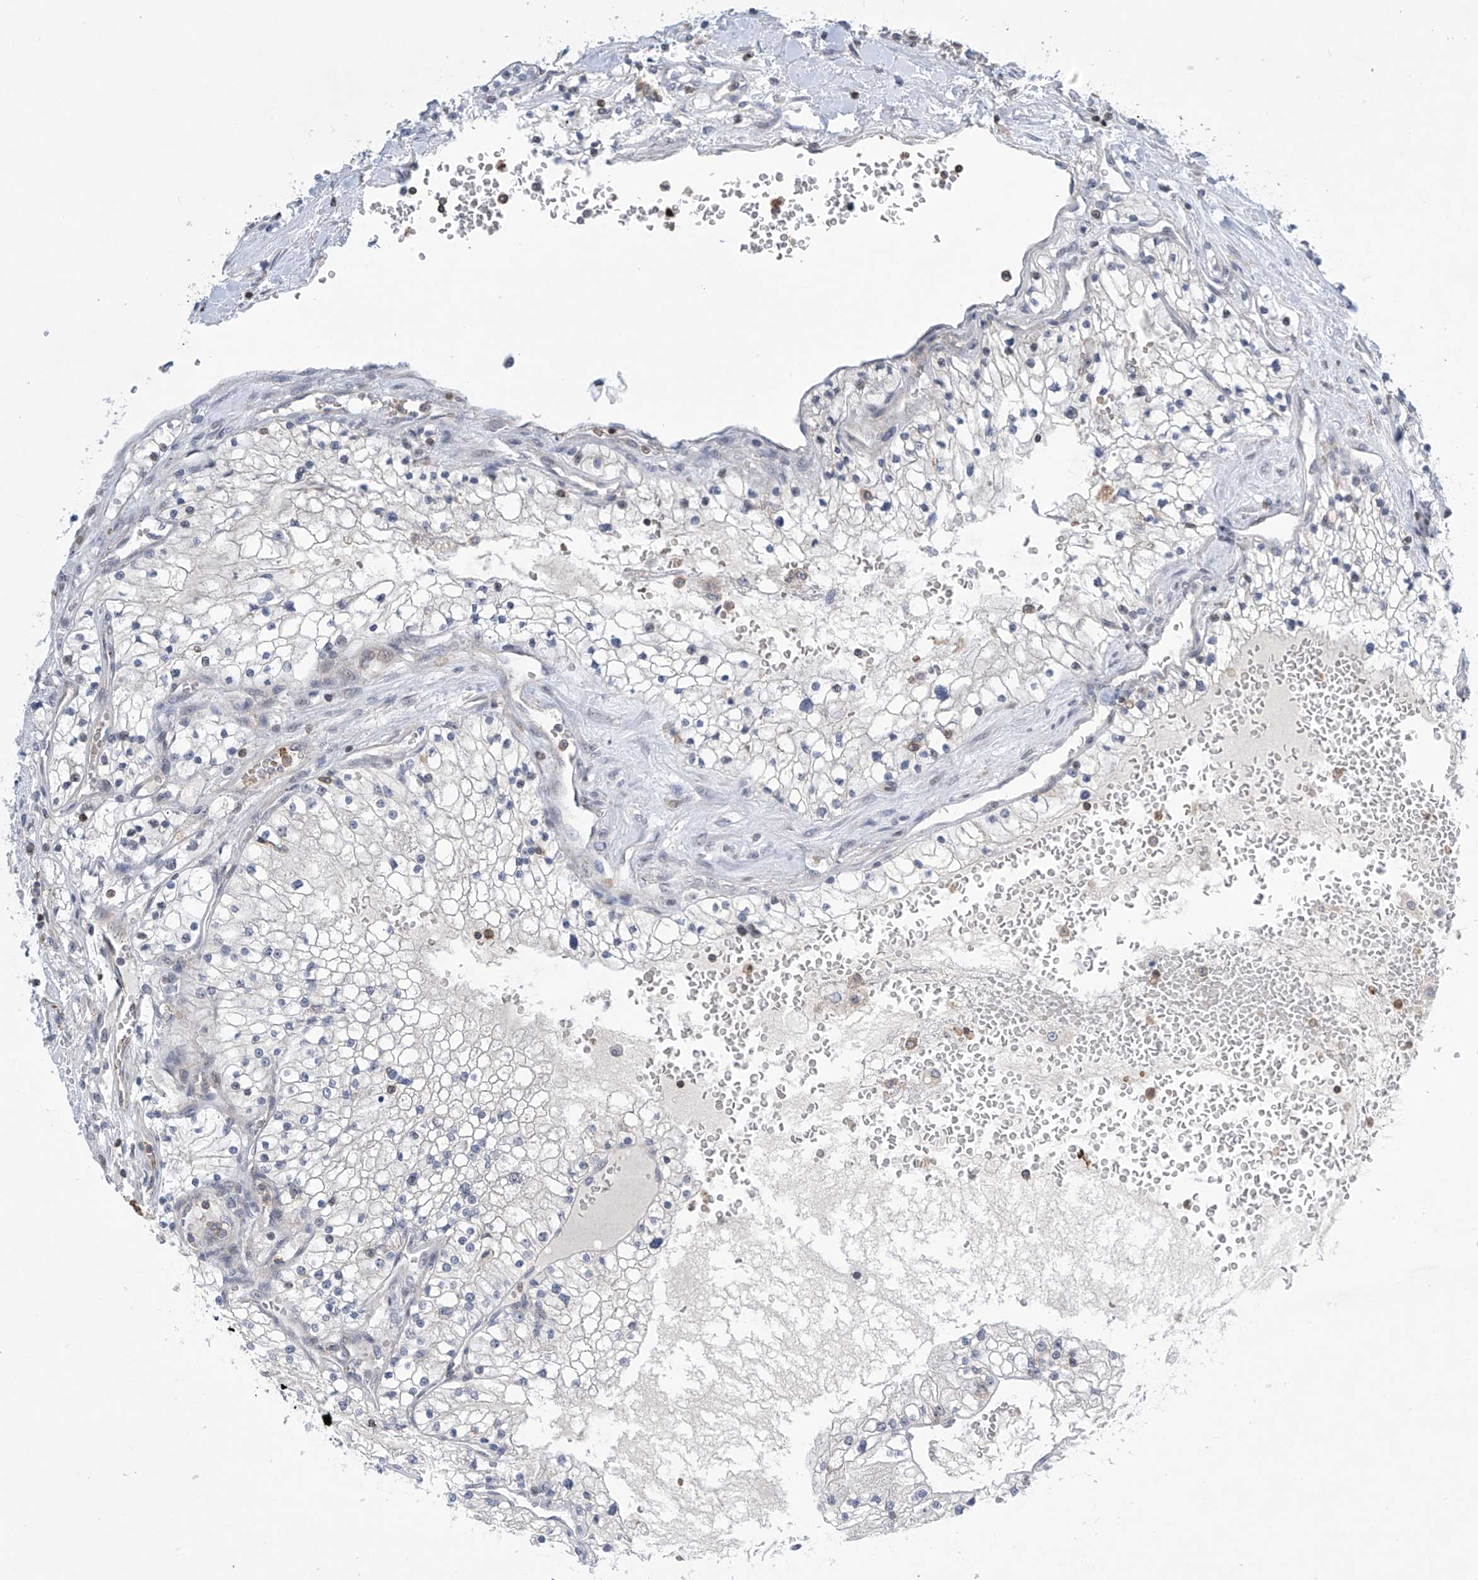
{"staining": {"intensity": "negative", "quantity": "none", "location": "none"}, "tissue": "renal cancer", "cell_type": "Tumor cells", "image_type": "cancer", "snomed": [{"axis": "morphology", "description": "Normal tissue, NOS"}, {"axis": "morphology", "description": "Adenocarcinoma, NOS"}, {"axis": "topography", "description": "Kidney"}], "caption": "Image shows no protein expression in tumor cells of renal cancer (adenocarcinoma) tissue.", "gene": "MSL3", "patient": {"sex": "male", "age": 68}}